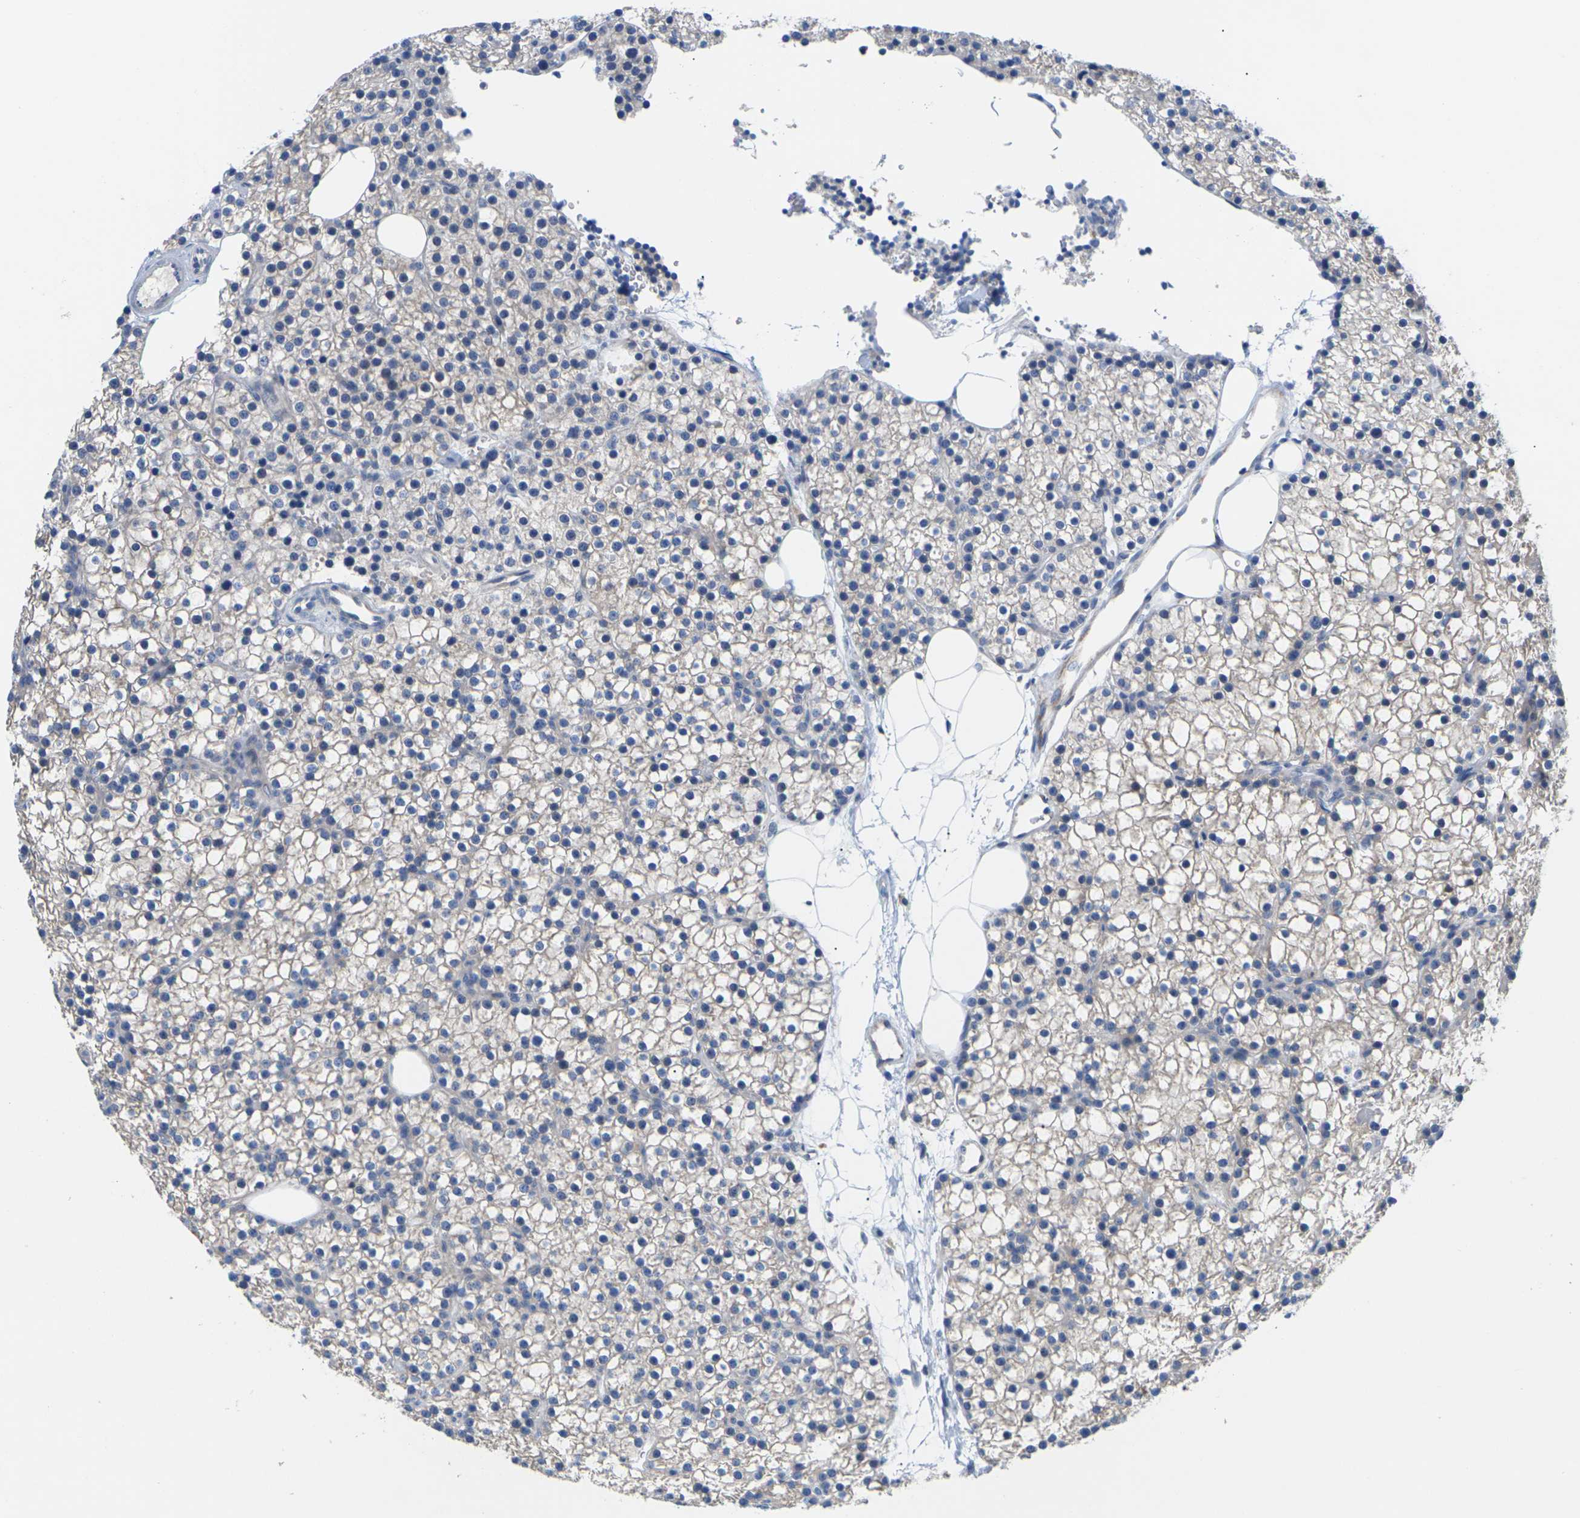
{"staining": {"intensity": "weak", "quantity": "<25%", "location": "cytoplasmic/membranous"}, "tissue": "parathyroid gland", "cell_type": "Glandular cells", "image_type": "normal", "snomed": [{"axis": "morphology", "description": "Normal tissue, NOS"}, {"axis": "morphology", "description": "Adenoma, NOS"}, {"axis": "topography", "description": "Parathyroid gland"}], "caption": "High magnification brightfield microscopy of normal parathyroid gland stained with DAB (brown) and counterstained with hematoxylin (blue): glandular cells show no significant staining. (DAB (3,3'-diaminobenzidine) immunohistochemistry (IHC) visualized using brightfield microscopy, high magnification).", "gene": "TMCO4", "patient": {"sex": "female", "age": 70}}